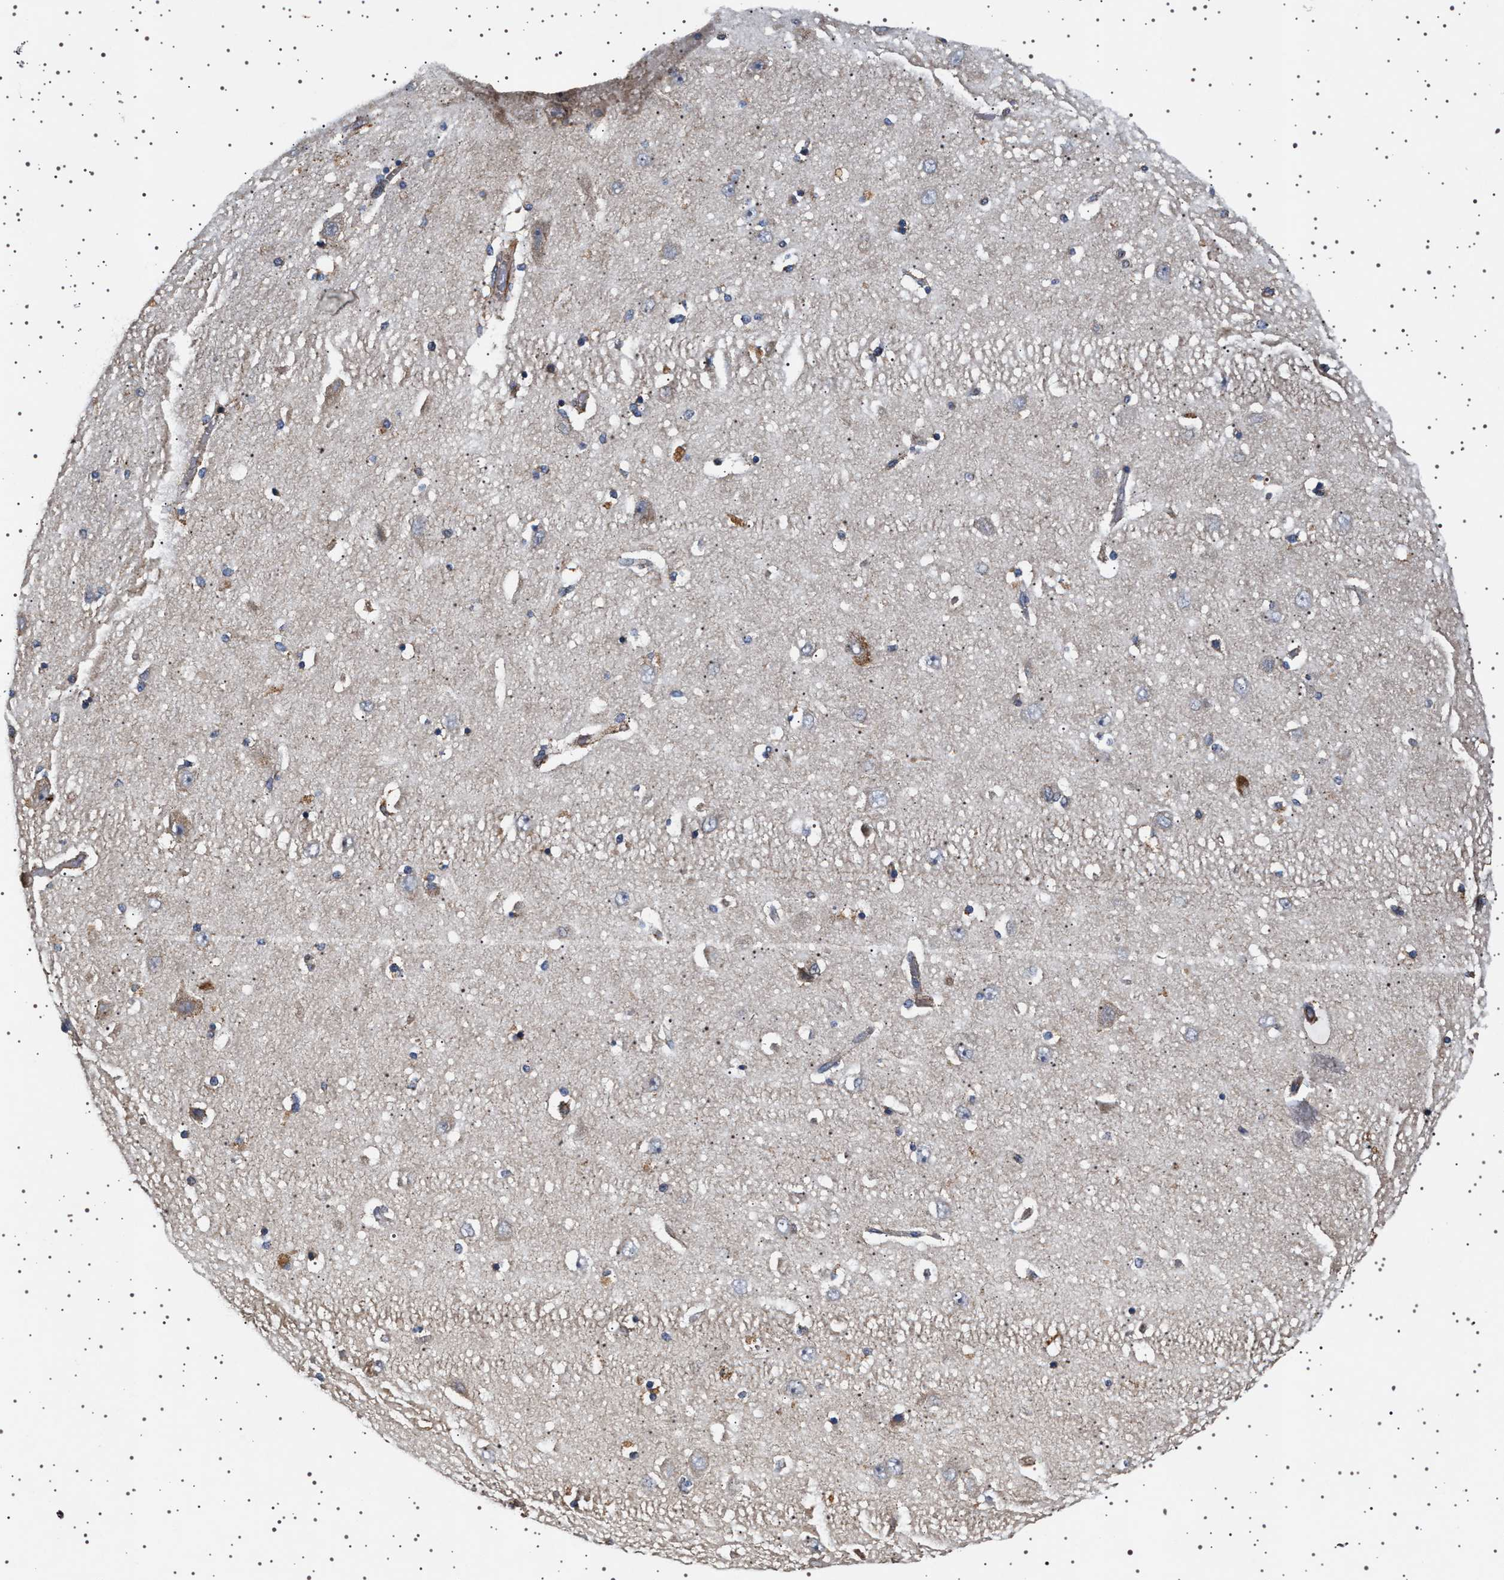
{"staining": {"intensity": "weak", "quantity": "<25%", "location": "cytoplasmic/membranous"}, "tissue": "hippocampus", "cell_type": "Glial cells", "image_type": "normal", "snomed": [{"axis": "morphology", "description": "Normal tissue, NOS"}, {"axis": "topography", "description": "Hippocampus"}], "caption": "High power microscopy photomicrograph of an immunohistochemistry image of benign hippocampus, revealing no significant staining in glial cells.", "gene": "TRUB2", "patient": {"sex": "female", "age": 54}}